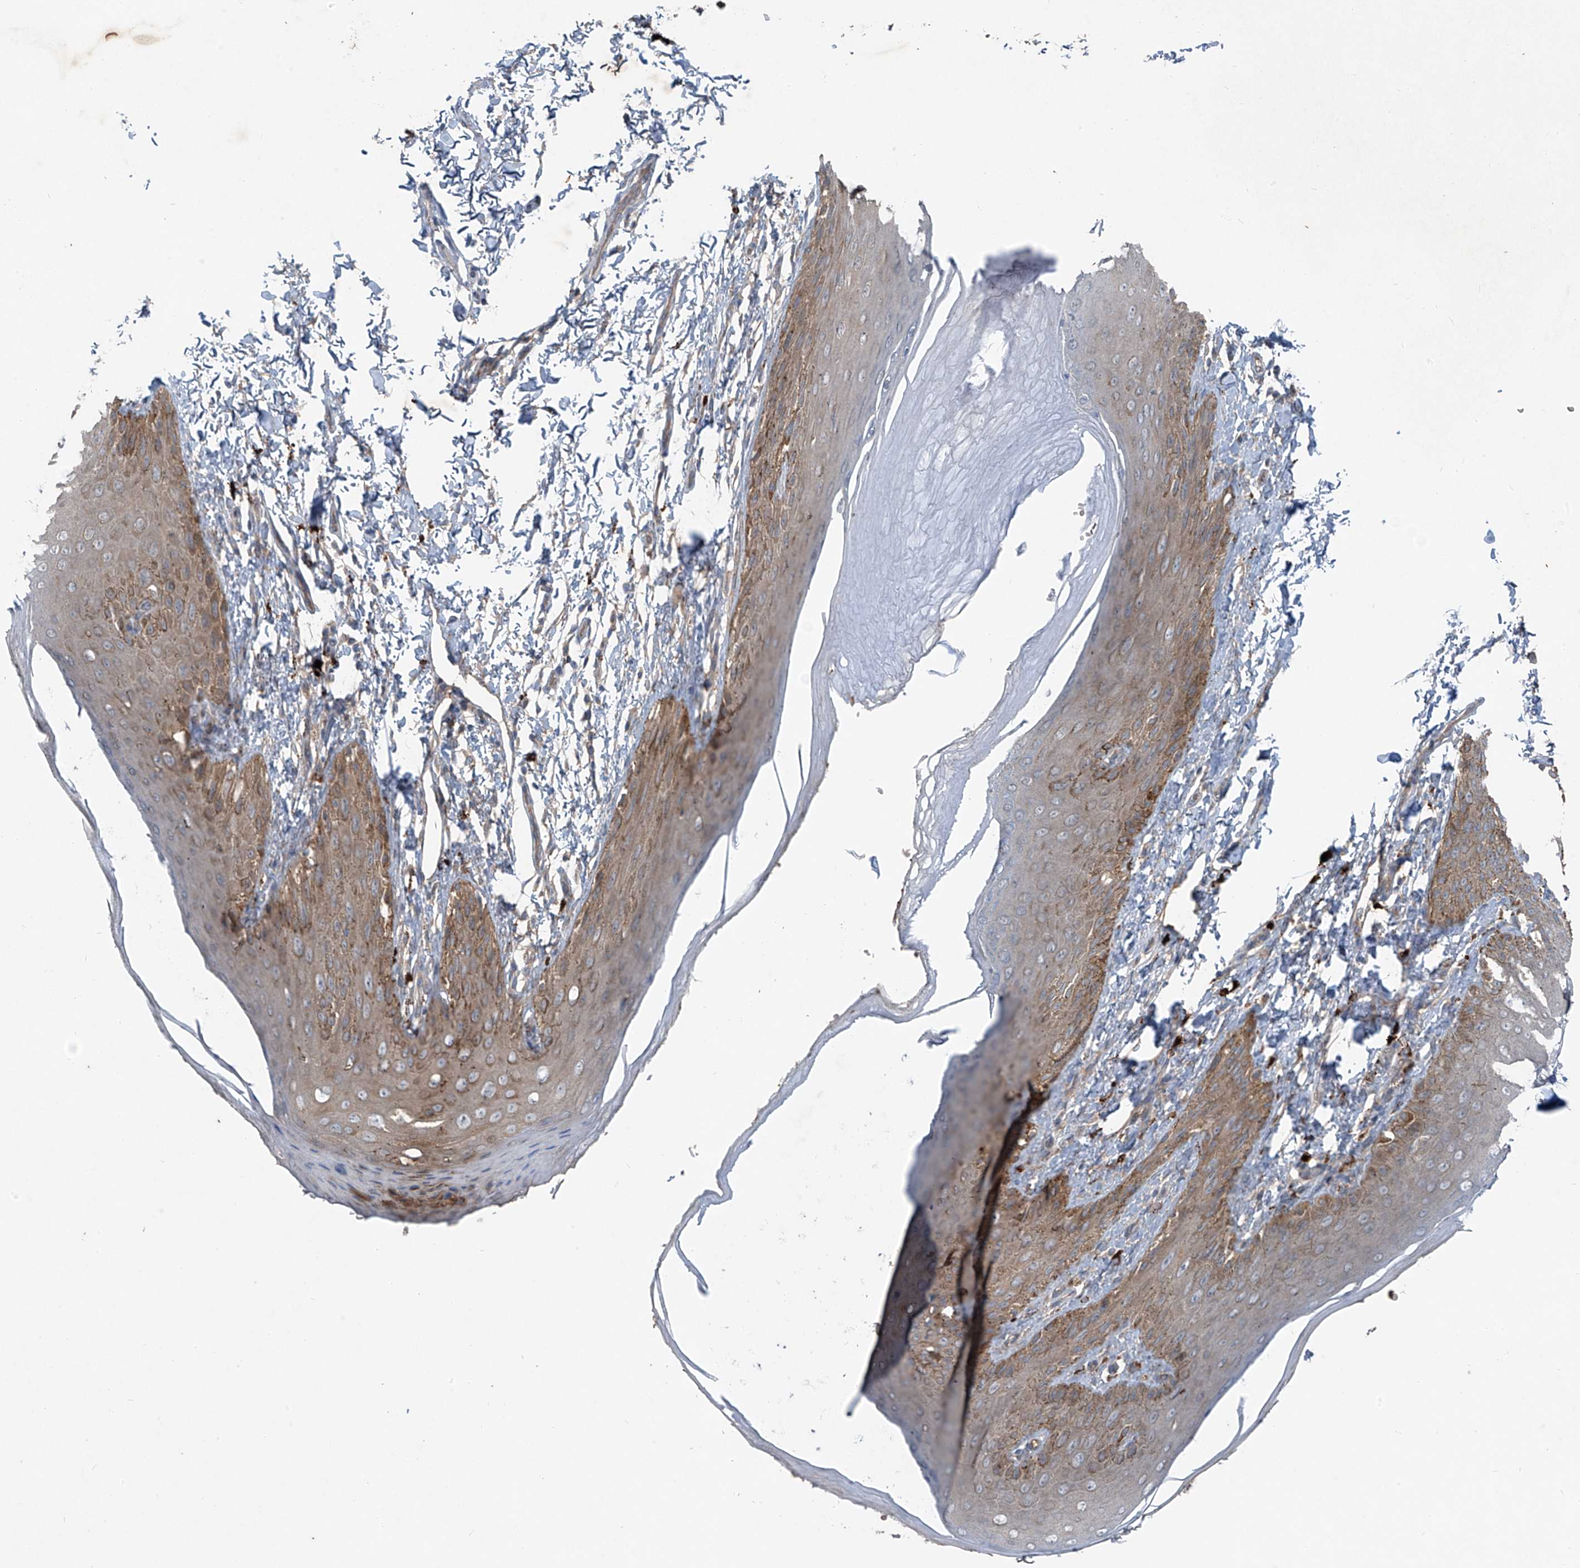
{"staining": {"intensity": "moderate", "quantity": "25%-75%", "location": "cytoplasmic/membranous"}, "tissue": "skin", "cell_type": "Epidermal cells", "image_type": "normal", "snomed": [{"axis": "morphology", "description": "Normal tissue, NOS"}, {"axis": "topography", "description": "Anal"}], "caption": "High-magnification brightfield microscopy of benign skin stained with DAB (3,3'-diaminobenzidine) (brown) and counterstained with hematoxylin (blue). epidermal cells exhibit moderate cytoplasmic/membranous positivity is present in about25%-75% of cells.", "gene": "FOXRED2", "patient": {"sex": "male", "age": 44}}